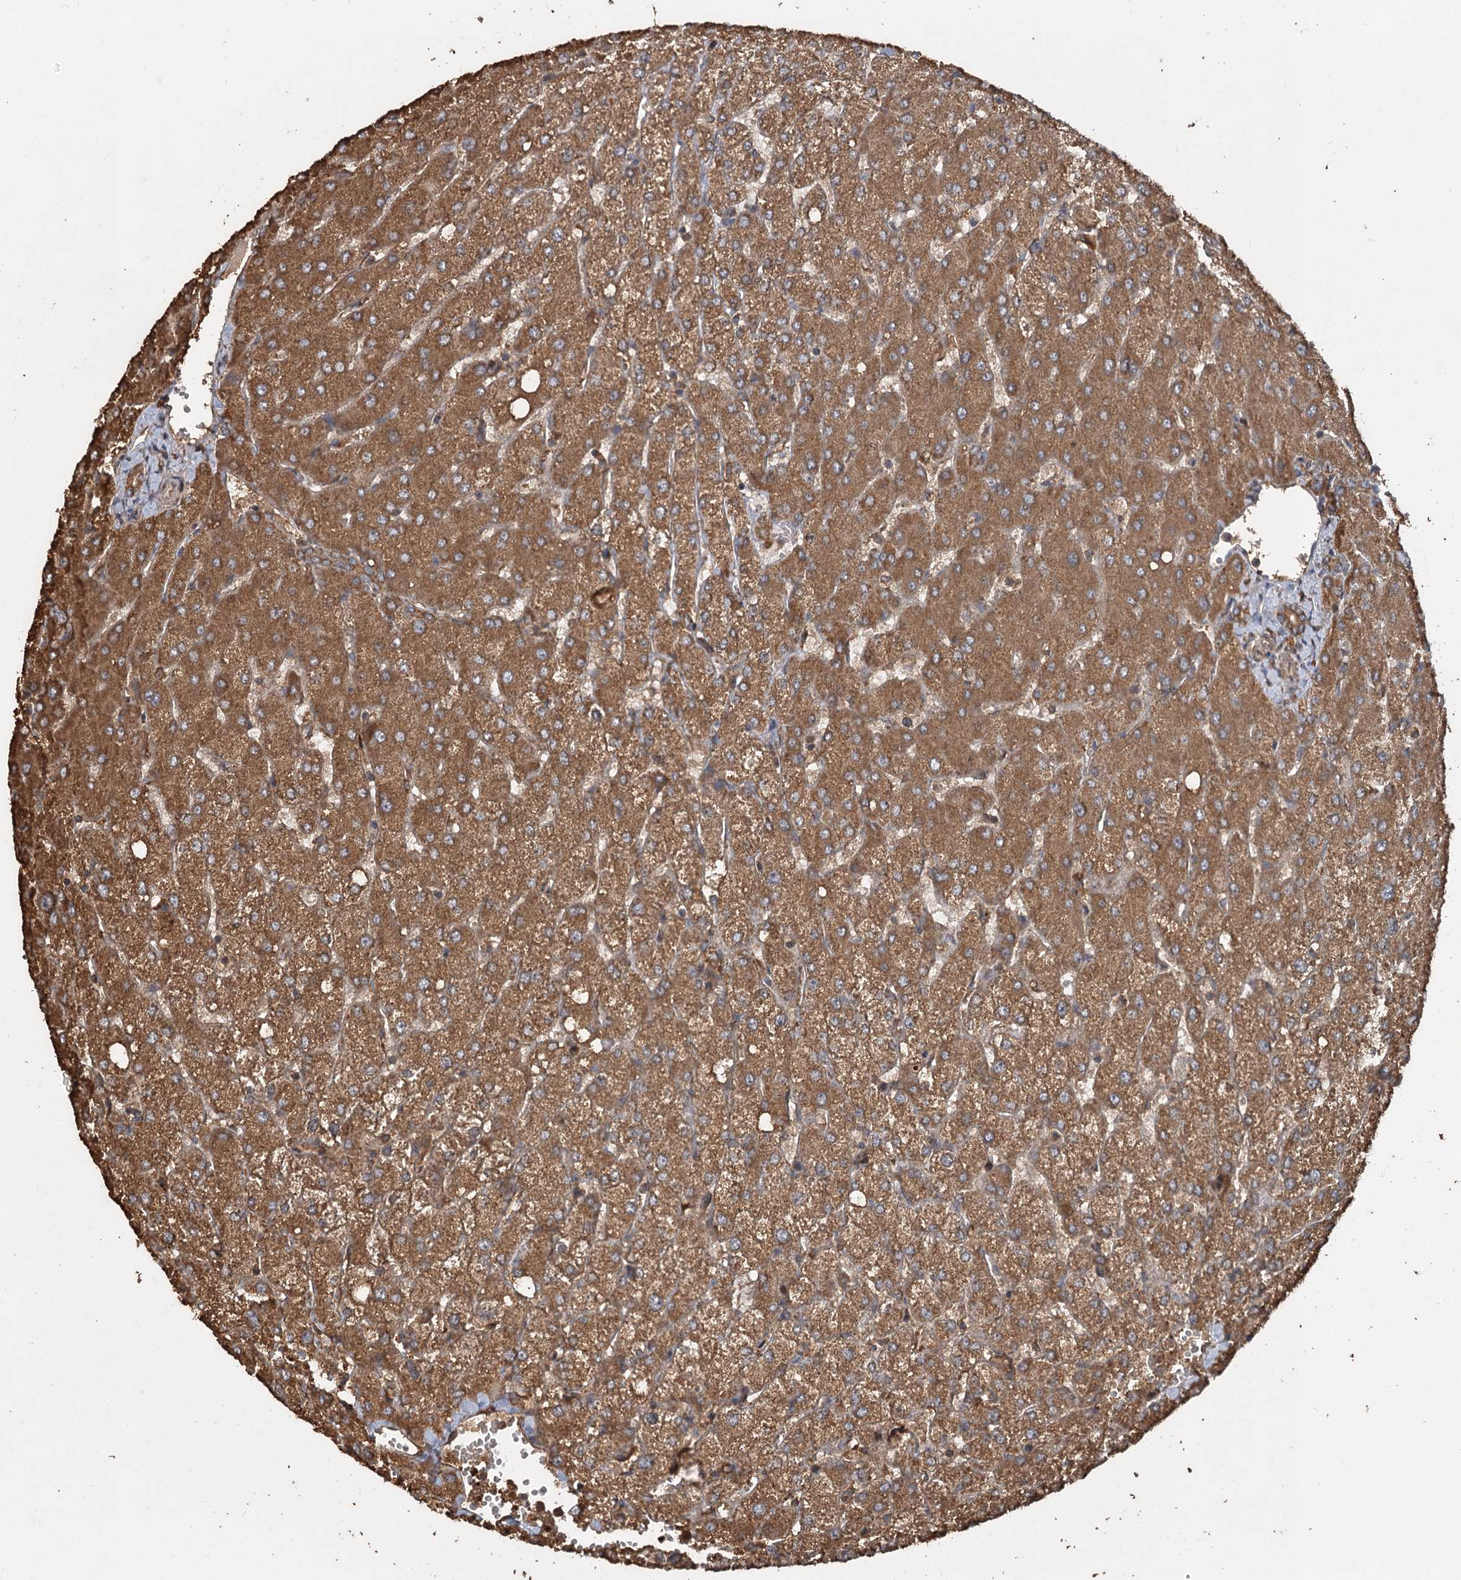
{"staining": {"intensity": "moderate", "quantity": ">75%", "location": "cytoplasmic/membranous"}, "tissue": "liver", "cell_type": "Cholangiocytes", "image_type": "normal", "snomed": [{"axis": "morphology", "description": "Normal tissue, NOS"}, {"axis": "topography", "description": "Liver"}], "caption": "Immunohistochemistry (IHC) histopathology image of unremarkable human liver stained for a protein (brown), which exhibits medium levels of moderate cytoplasmic/membranous expression in approximately >75% of cholangiocytes.", "gene": "PIK3C2A", "patient": {"sex": "female", "age": 54}}